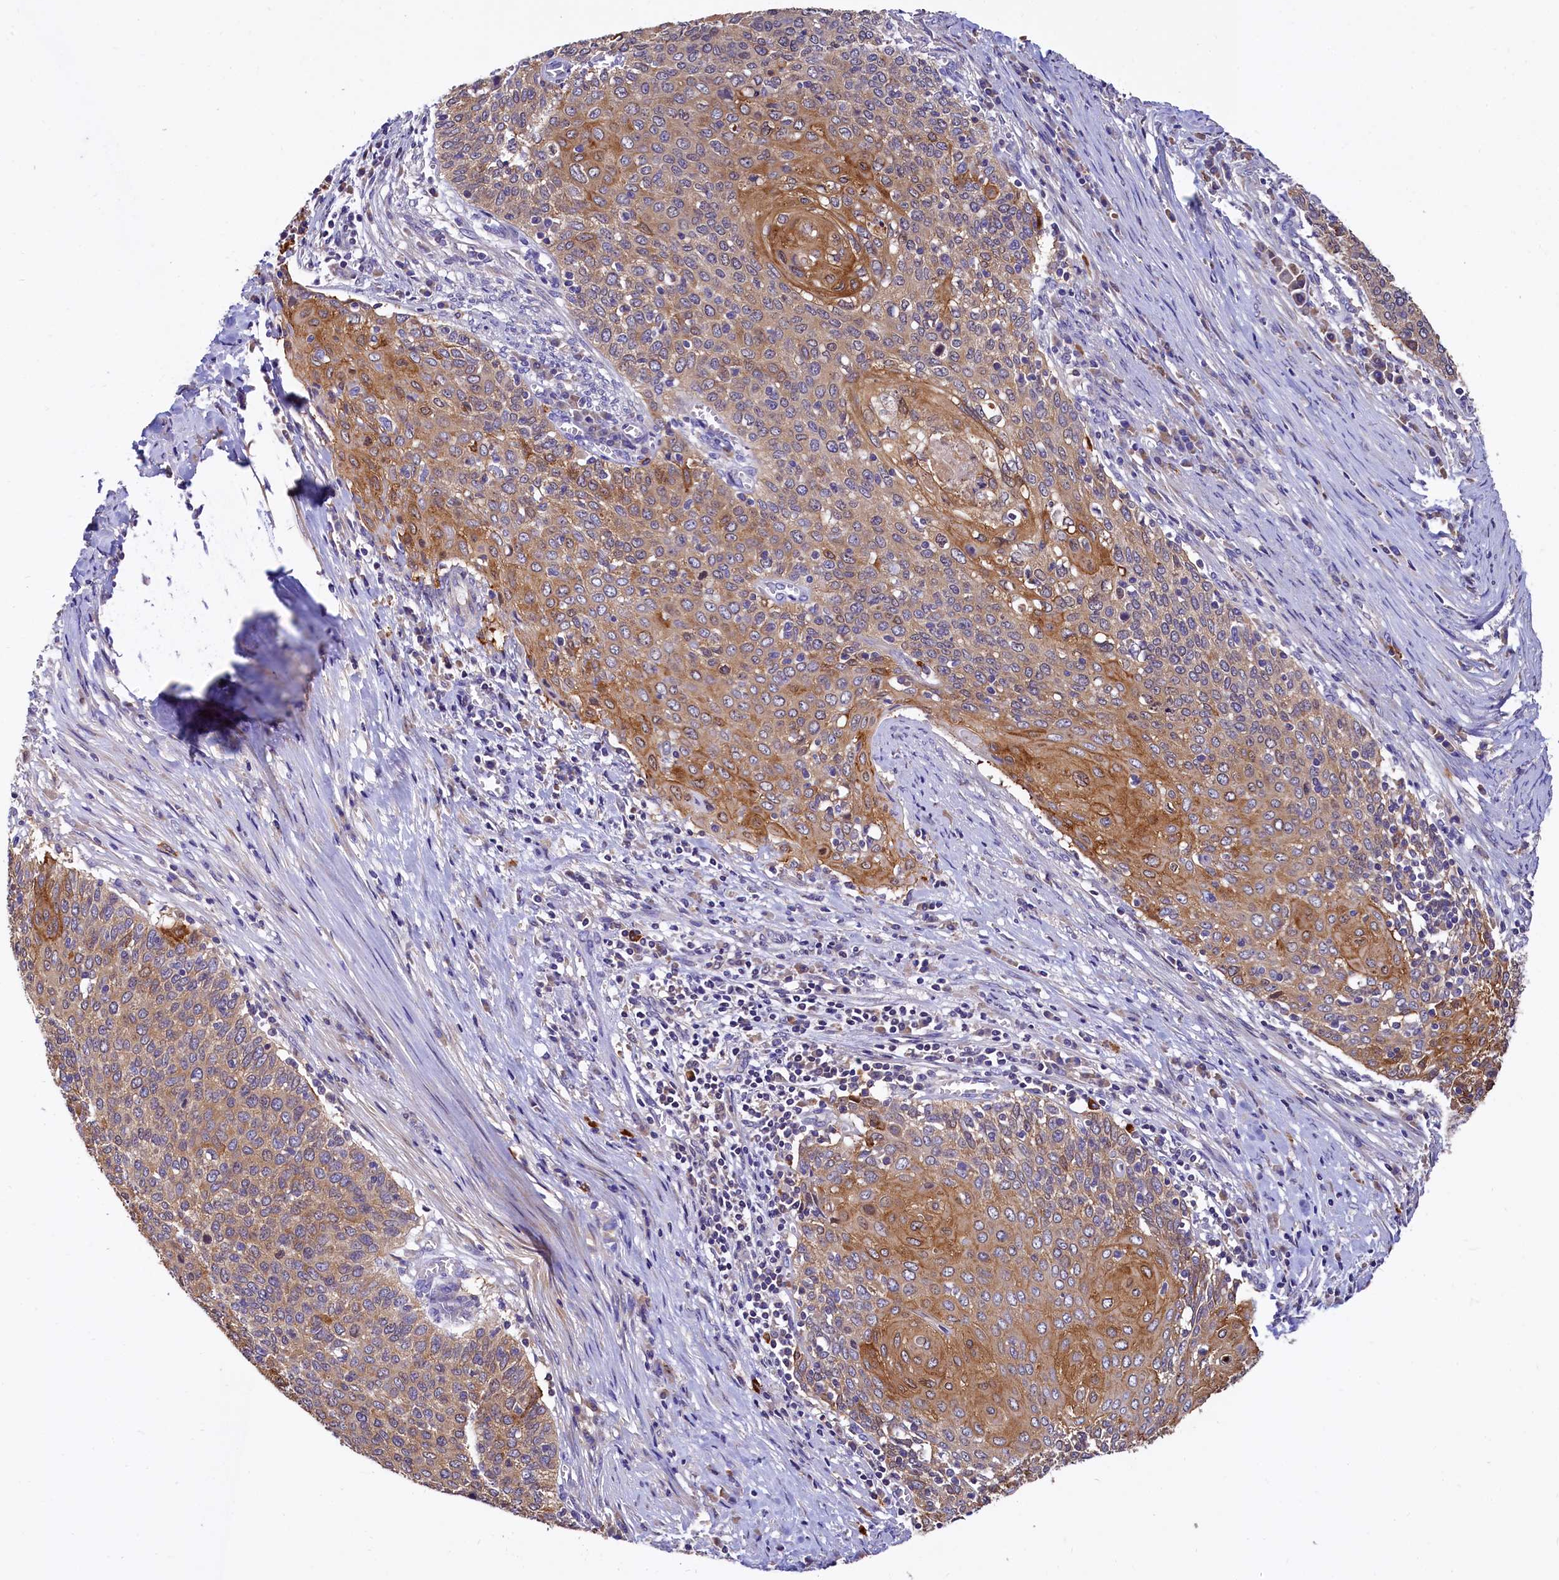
{"staining": {"intensity": "moderate", "quantity": ">75%", "location": "cytoplasmic/membranous"}, "tissue": "cervical cancer", "cell_type": "Tumor cells", "image_type": "cancer", "snomed": [{"axis": "morphology", "description": "Squamous cell carcinoma, NOS"}, {"axis": "topography", "description": "Cervix"}], "caption": "A brown stain labels moderate cytoplasmic/membranous staining of a protein in squamous cell carcinoma (cervical) tumor cells. The protein of interest is shown in brown color, while the nuclei are stained blue.", "gene": "EPS8L2", "patient": {"sex": "female", "age": 39}}